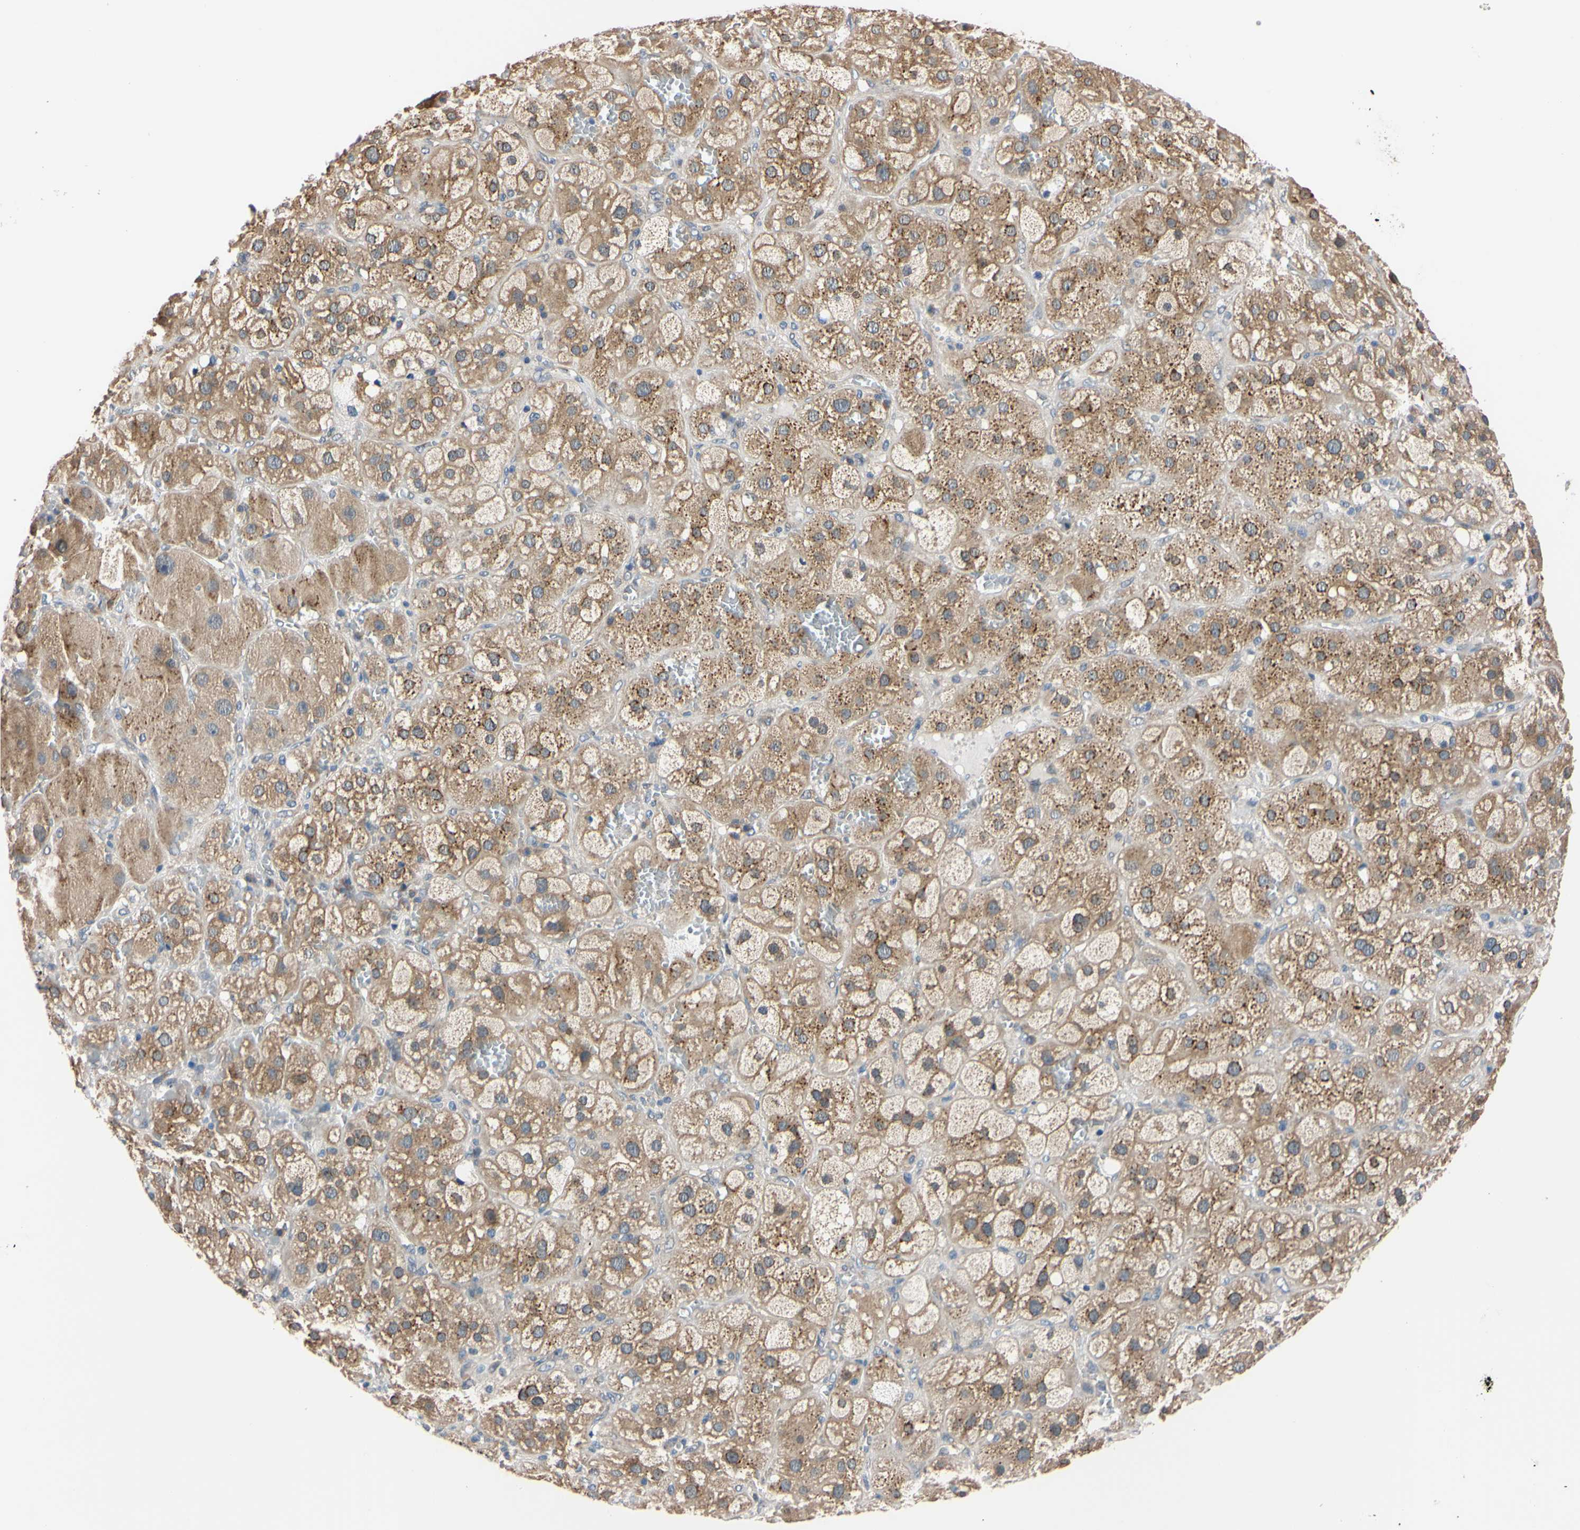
{"staining": {"intensity": "weak", "quantity": "25%-75%", "location": "cytoplasmic/membranous"}, "tissue": "adrenal gland", "cell_type": "Glandular cells", "image_type": "normal", "snomed": [{"axis": "morphology", "description": "Normal tissue, NOS"}, {"axis": "topography", "description": "Adrenal gland"}], "caption": "High-magnification brightfield microscopy of unremarkable adrenal gland stained with DAB (3,3'-diaminobenzidine) (brown) and counterstained with hematoxylin (blue). glandular cells exhibit weak cytoplasmic/membranous staining is seen in approximately25%-75% of cells.", "gene": "RARS1", "patient": {"sex": "female", "age": 47}}